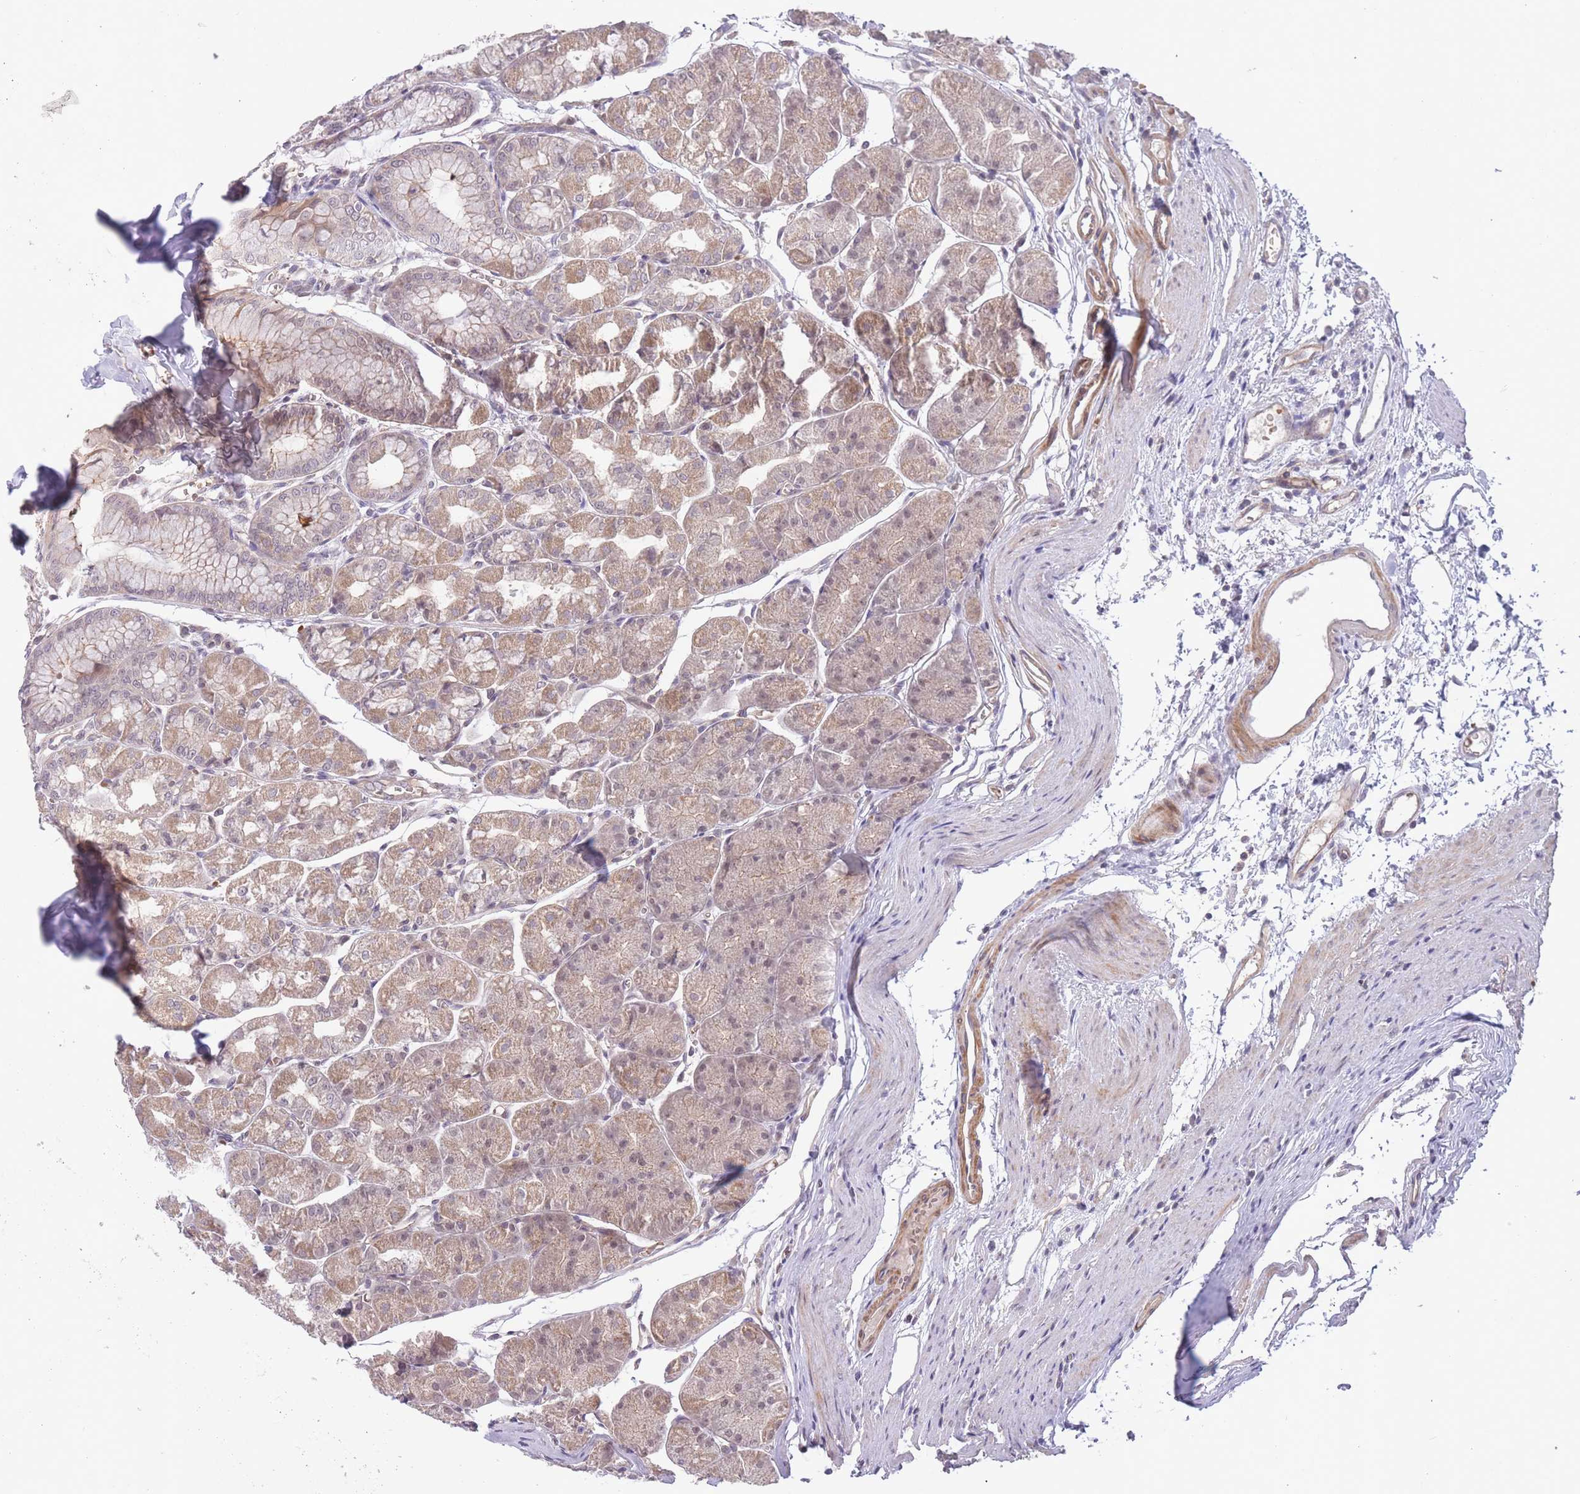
{"staining": {"intensity": "weak", "quantity": ">75%", "location": "cytoplasmic/membranous"}, "tissue": "stomach", "cell_type": "Glandular cells", "image_type": "normal", "snomed": [{"axis": "morphology", "description": "Normal tissue, NOS"}, {"axis": "topography", "description": "Stomach"}], "caption": "A brown stain shows weak cytoplasmic/membranous expression of a protein in glandular cells of unremarkable human stomach. Ihc stains the protein in brown and the nuclei are stained blue.", "gene": "FUT3", "patient": {"sex": "male", "age": 55}}